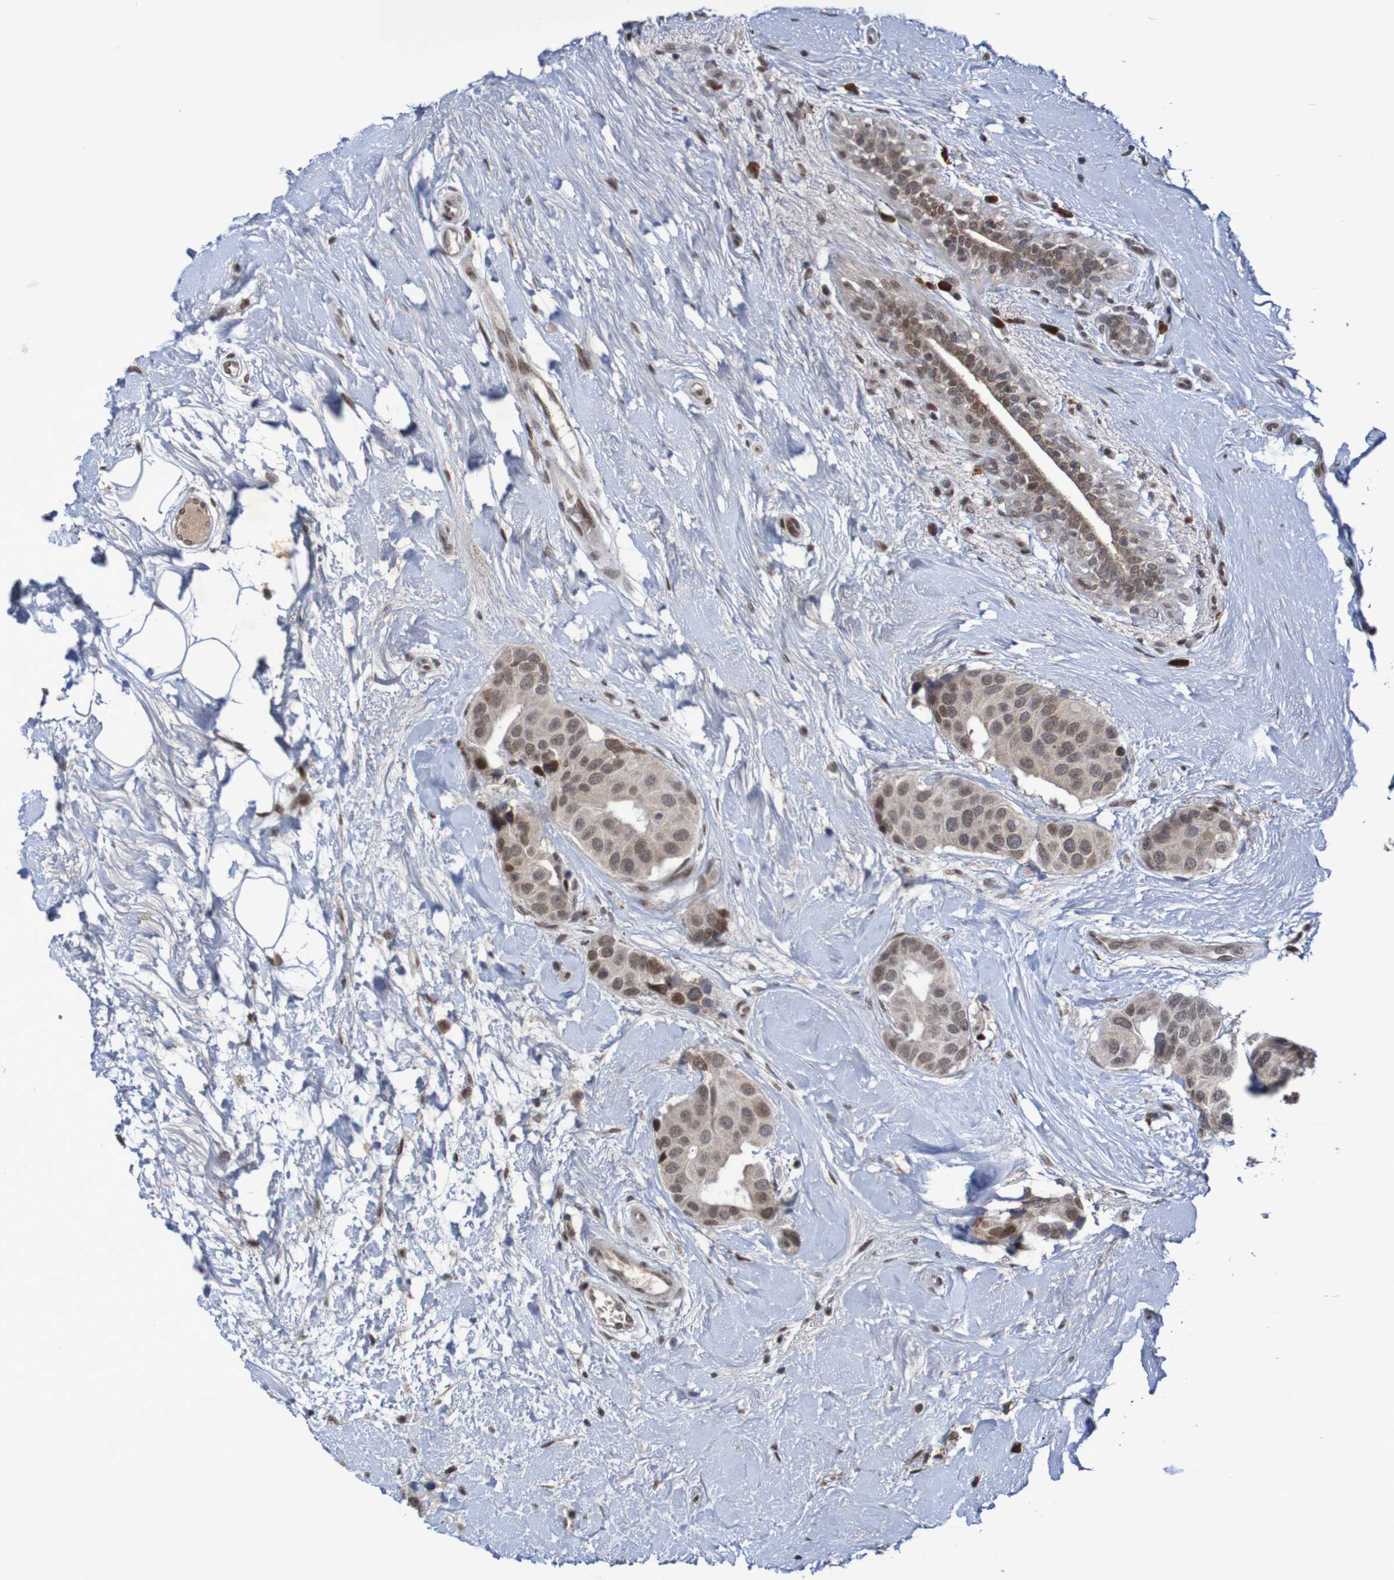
{"staining": {"intensity": "weak", "quantity": ">75%", "location": "cytoplasmic/membranous,nuclear"}, "tissue": "breast cancer", "cell_type": "Tumor cells", "image_type": "cancer", "snomed": [{"axis": "morphology", "description": "Normal tissue, NOS"}, {"axis": "morphology", "description": "Duct carcinoma"}, {"axis": "topography", "description": "Breast"}], "caption": "An immunohistochemistry image of neoplastic tissue is shown. Protein staining in brown shows weak cytoplasmic/membranous and nuclear positivity in breast invasive ductal carcinoma within tumor cells. Immunohistochemistry (ihc) stains the protein of interest in brown and the nuclei are stained blue.", "gene": "ITLN1", "patient": {"sex": "female", "age": 39}}